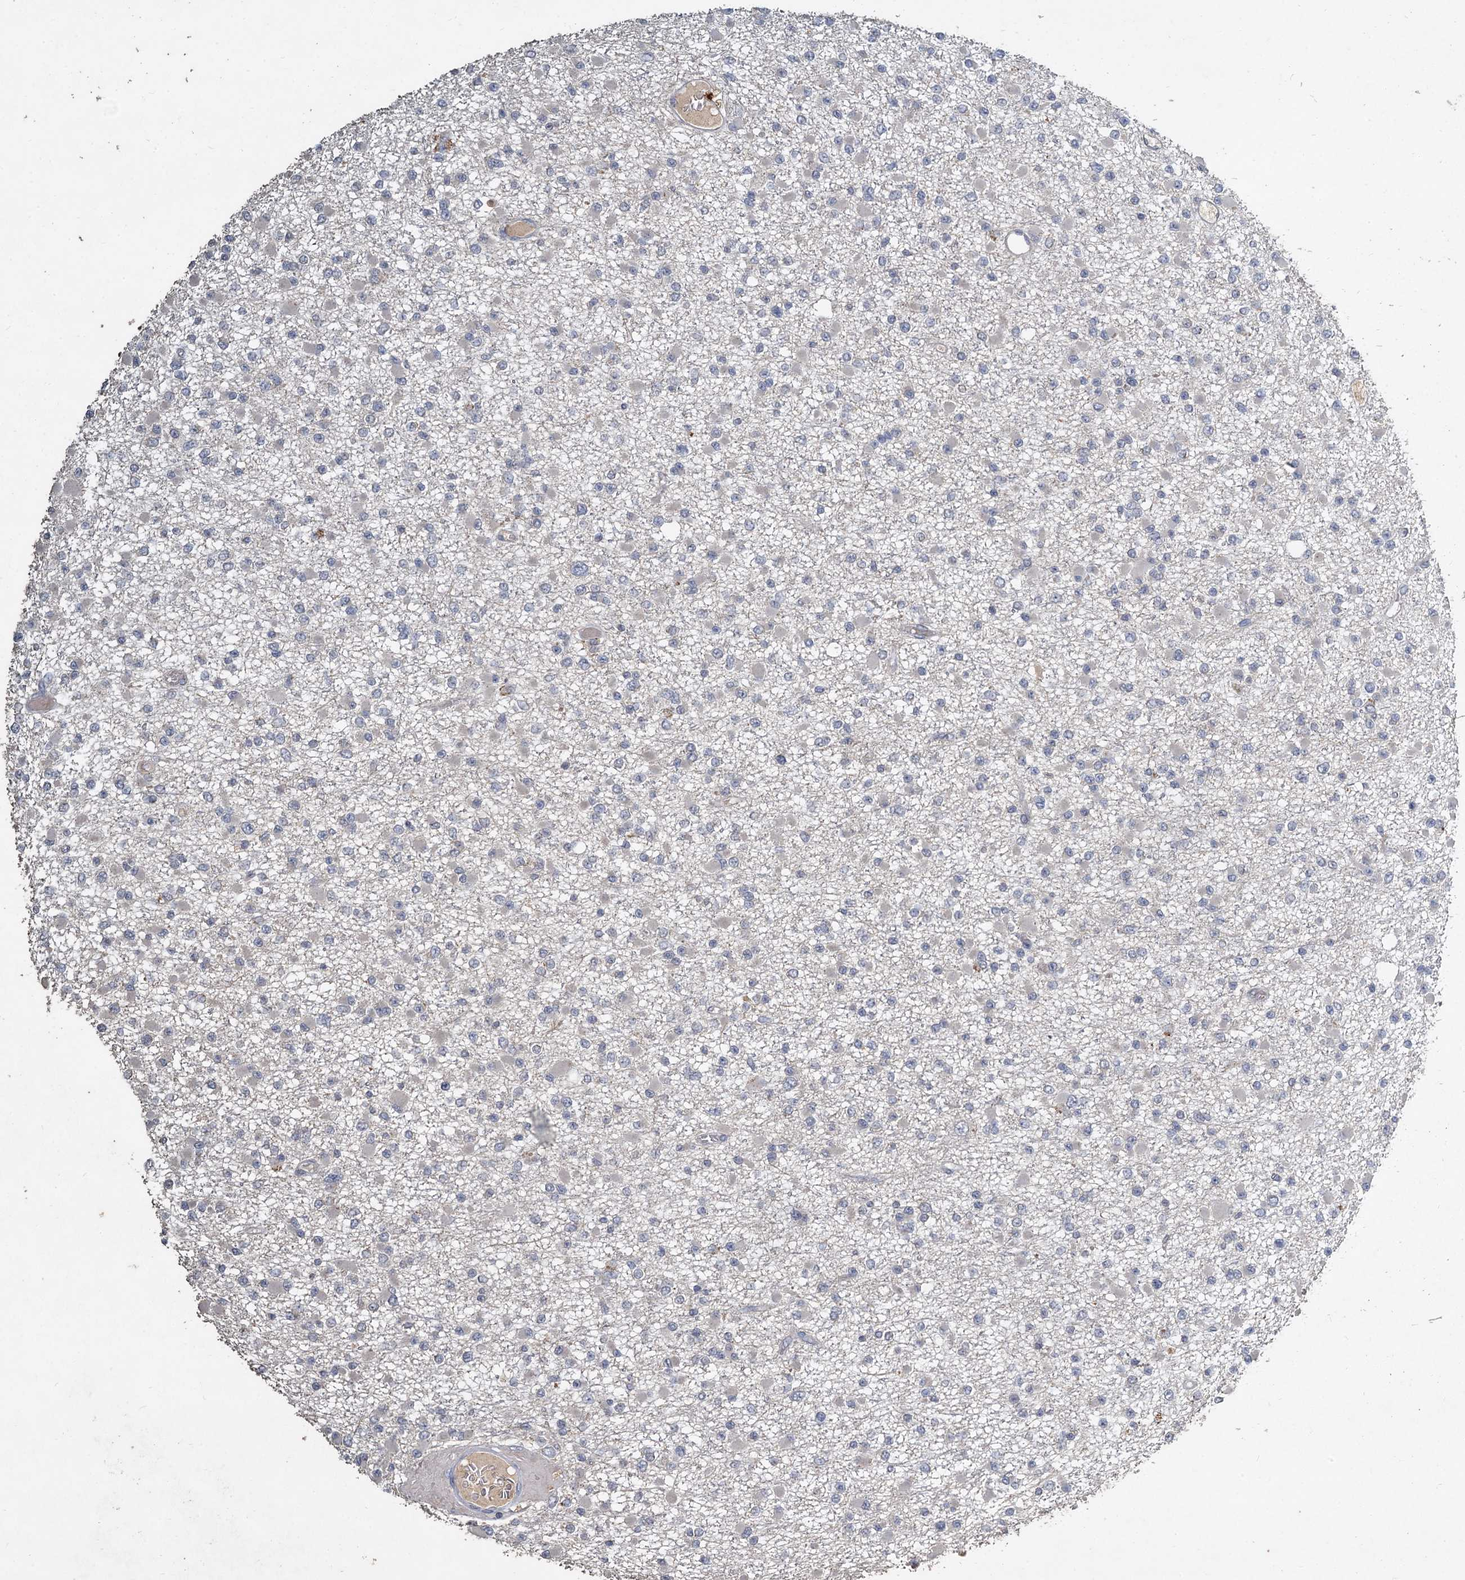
{"staining": {"intensity": "negative", "quantity": "none", "location": "none"}, "tissue": "glioma", "cell_type": "Tumor cells", "image_type": "cancer", "snomed": [{"axis": "morphology", "description": "Glioma, malignant, Low grade"}, {"axis": "topography", "description": "Brain"}], "caption": "High power microscopy micrograph of an IHC histopathology image of glioma, revealing no significant staining in tumor cells.", "gene": "CCDC61", "patient": {"sex": "female", "age": 22}}